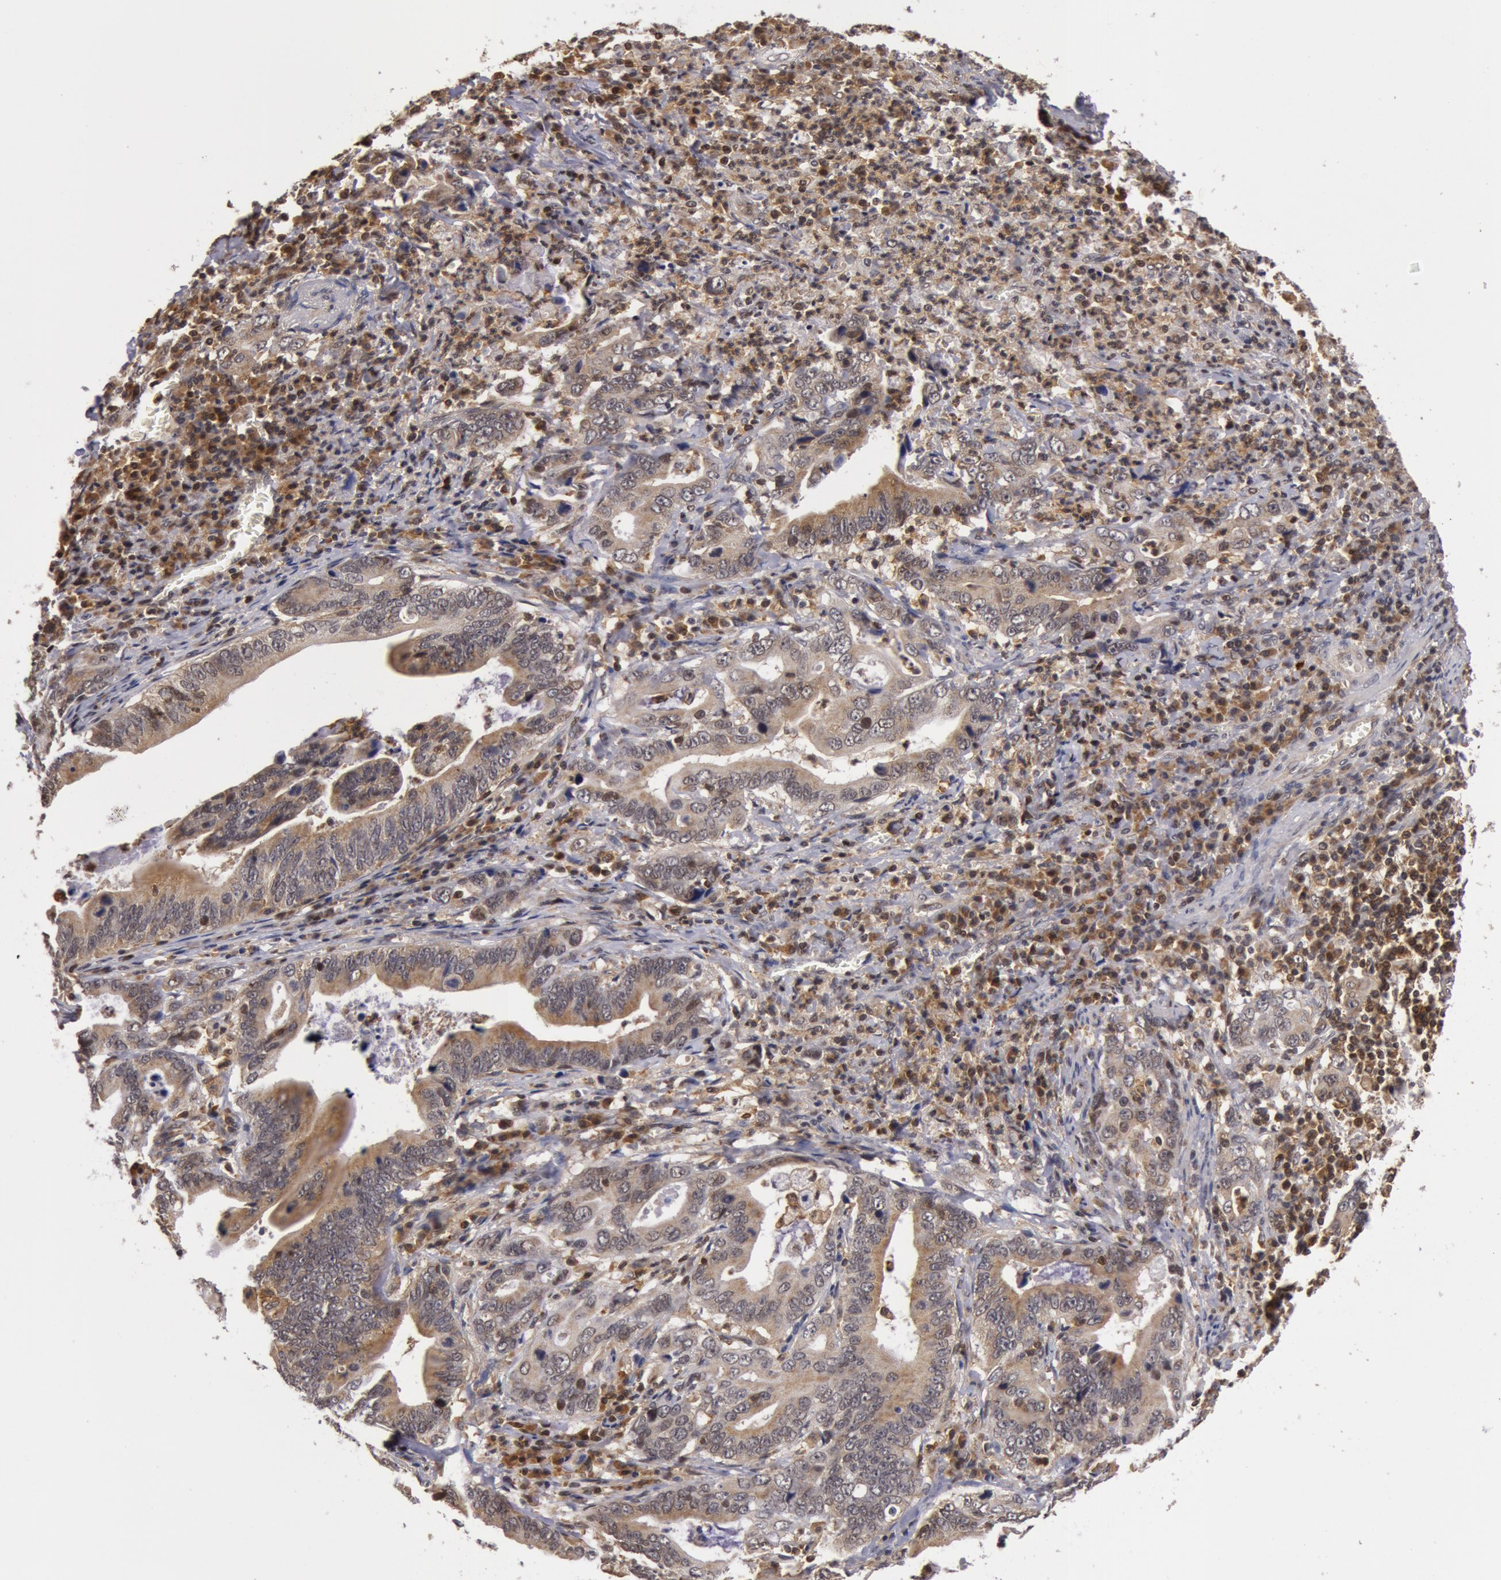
{"staining": {"intensity": "negative", "quantity": "none", "location": "none"}, "tissue": "stomach cancer", "cell_type": "Tumor cells", "image_type": "cancer", "snomed": [{"axis": "morphology", "description": "Adenocarcinoma, NOS"}, {"axis": "topography", "description": "Stomach, upper"}], "caption": "There is no significant staining in tumor cells of adenocarcinoma (stomach).", "gene": "ZNF350", "patient": {"sex": "male", "age": 63}}